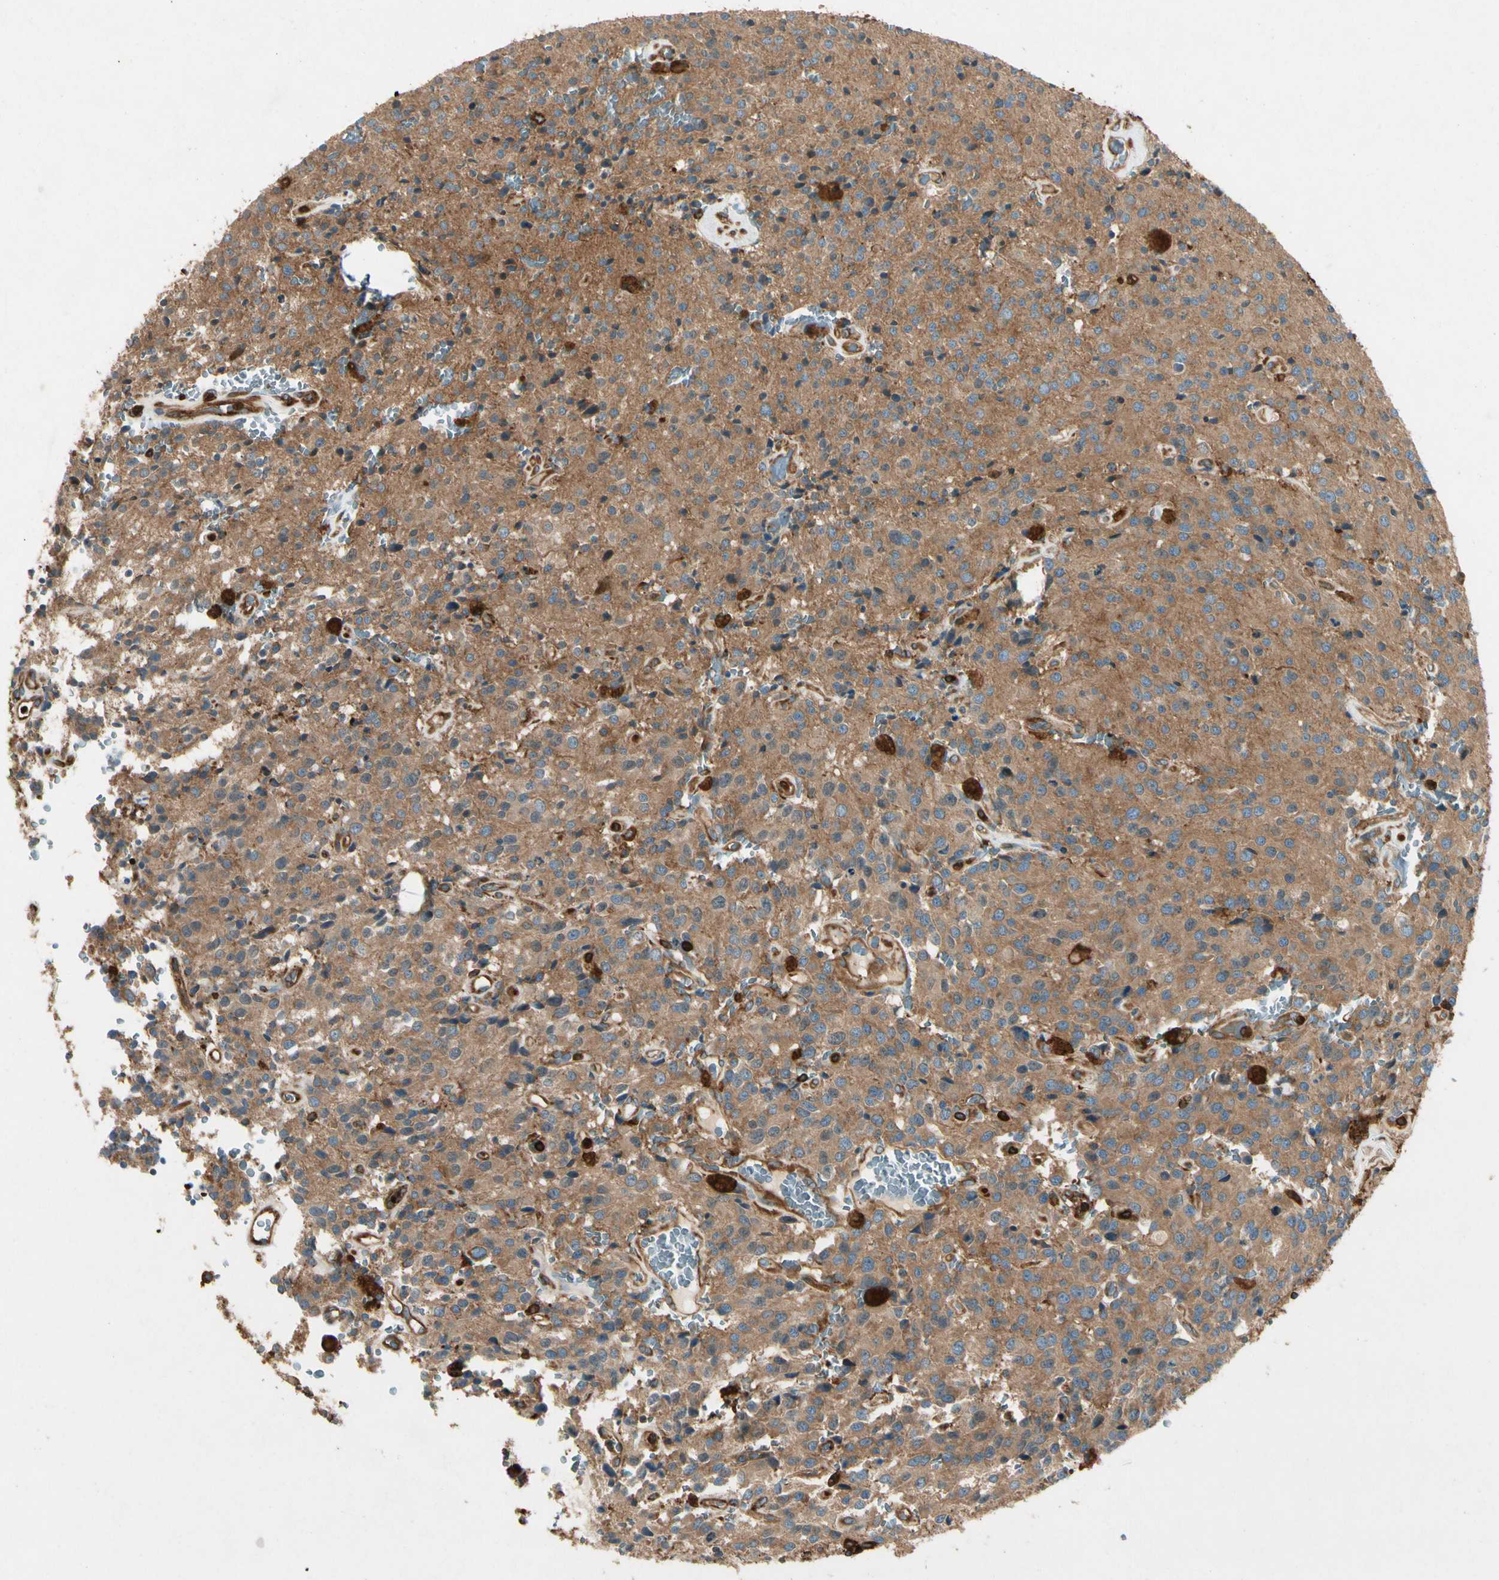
{"staining": {"intensity": "moderate", "quantity": ">75%", "location": "cytoplasmic/membranous"}, "tissue": "glioma", "cell_type": "Tumor cells", "image_type": "cancer", "snomed": [{"axis": "morphology", "description": "Glioma, malignant, Low grade"}, {"axis": "topography", "description": "Brain"}], "caption": "Immunohistochemical staining of glioma exhibits medium levels of moderate cytoplasmic/membranous expression in about >75% of tumor cells.", "gene": "ARPC2", "patient": {"sex": "male", "age": 58}}